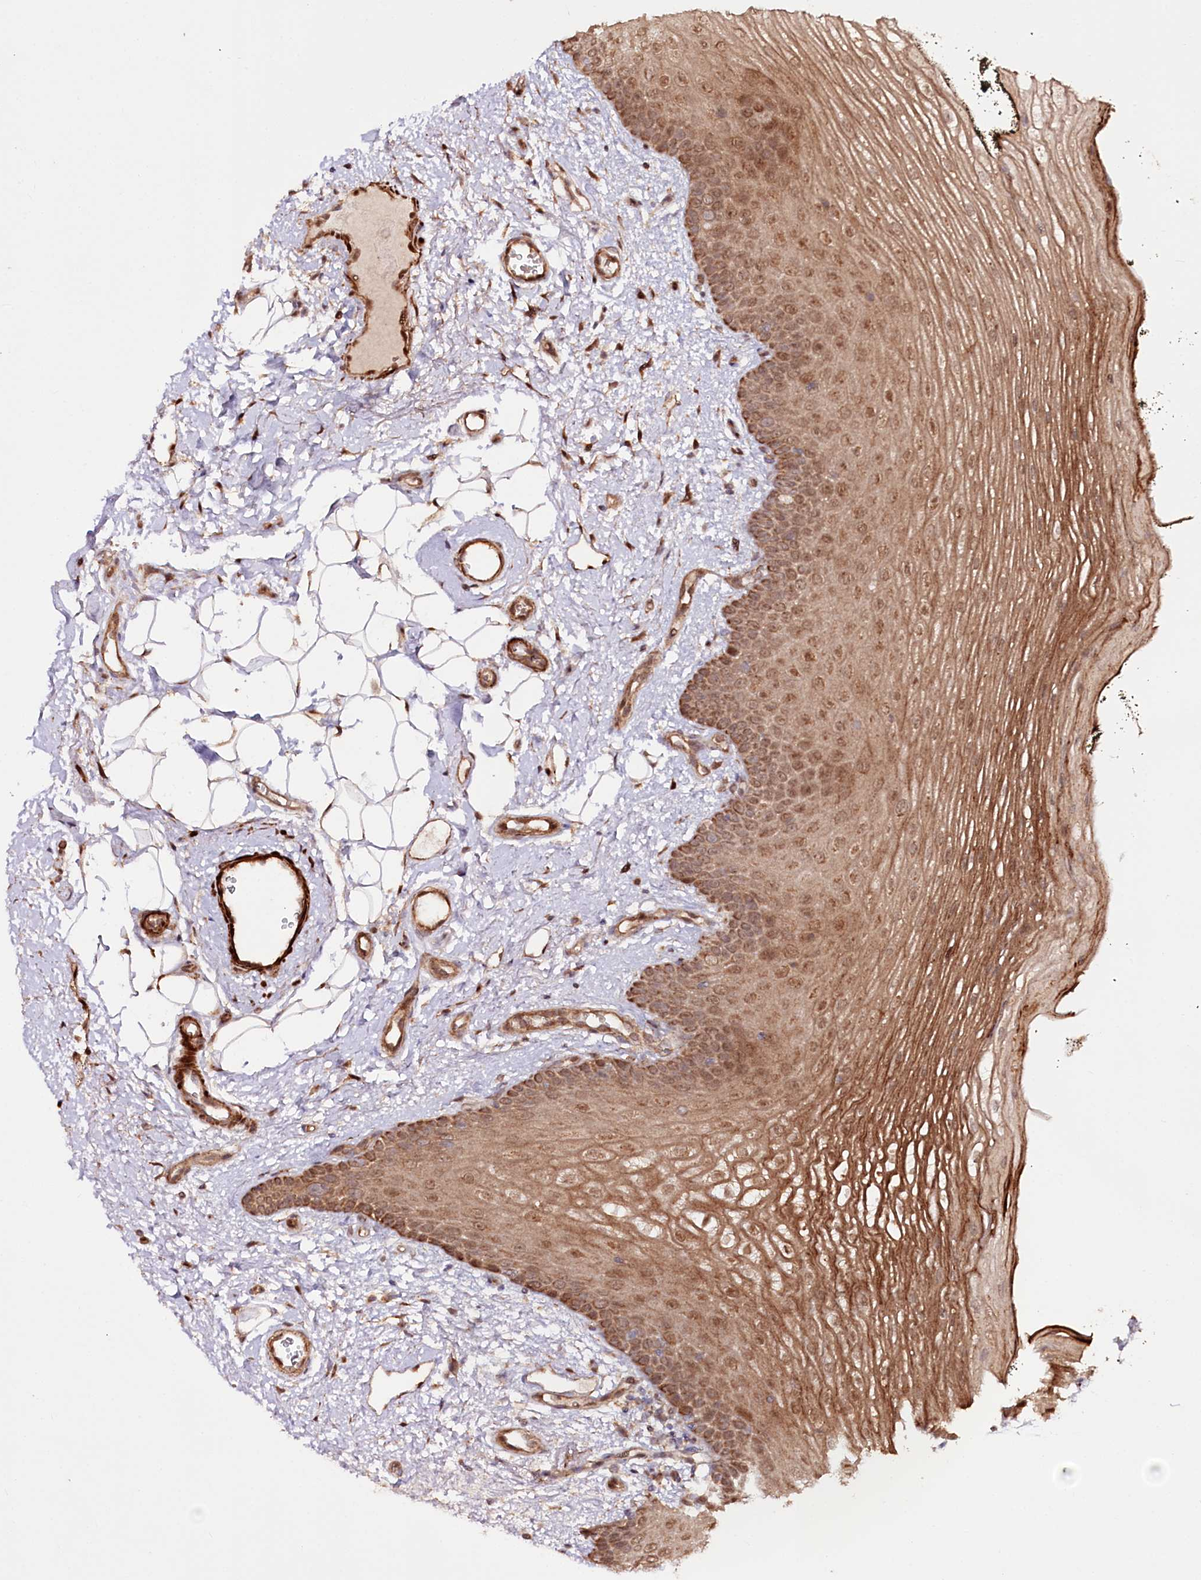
{"staining": {"intensity": "moderate", "quantity": ">75%", "location": "cytoplasmic/membranous,nuclear"}, "tissue": "oral mucosa", "cell_type": "Squamous epithelial cells", "image_type": "normal", "snomed": [{"axis": "morphology", "description": "No evidence of malignacy"}, {"axis": "topography", "description": "Oral tissue"}, {"axis": "topography", "description": "Head-Neck"}], "caption": "High-magnification brightfield microscopy of benign oral mucosa stained with DAB (brown) and counterstained with hematoxylin (blue). squamous epithelial cells exhibit moderate cytoplasmic/membranous,nuclear staining is present in approximately>75% of cells.", "gene": "REXO2", "patient": {"sex": "male", "age": 68}}